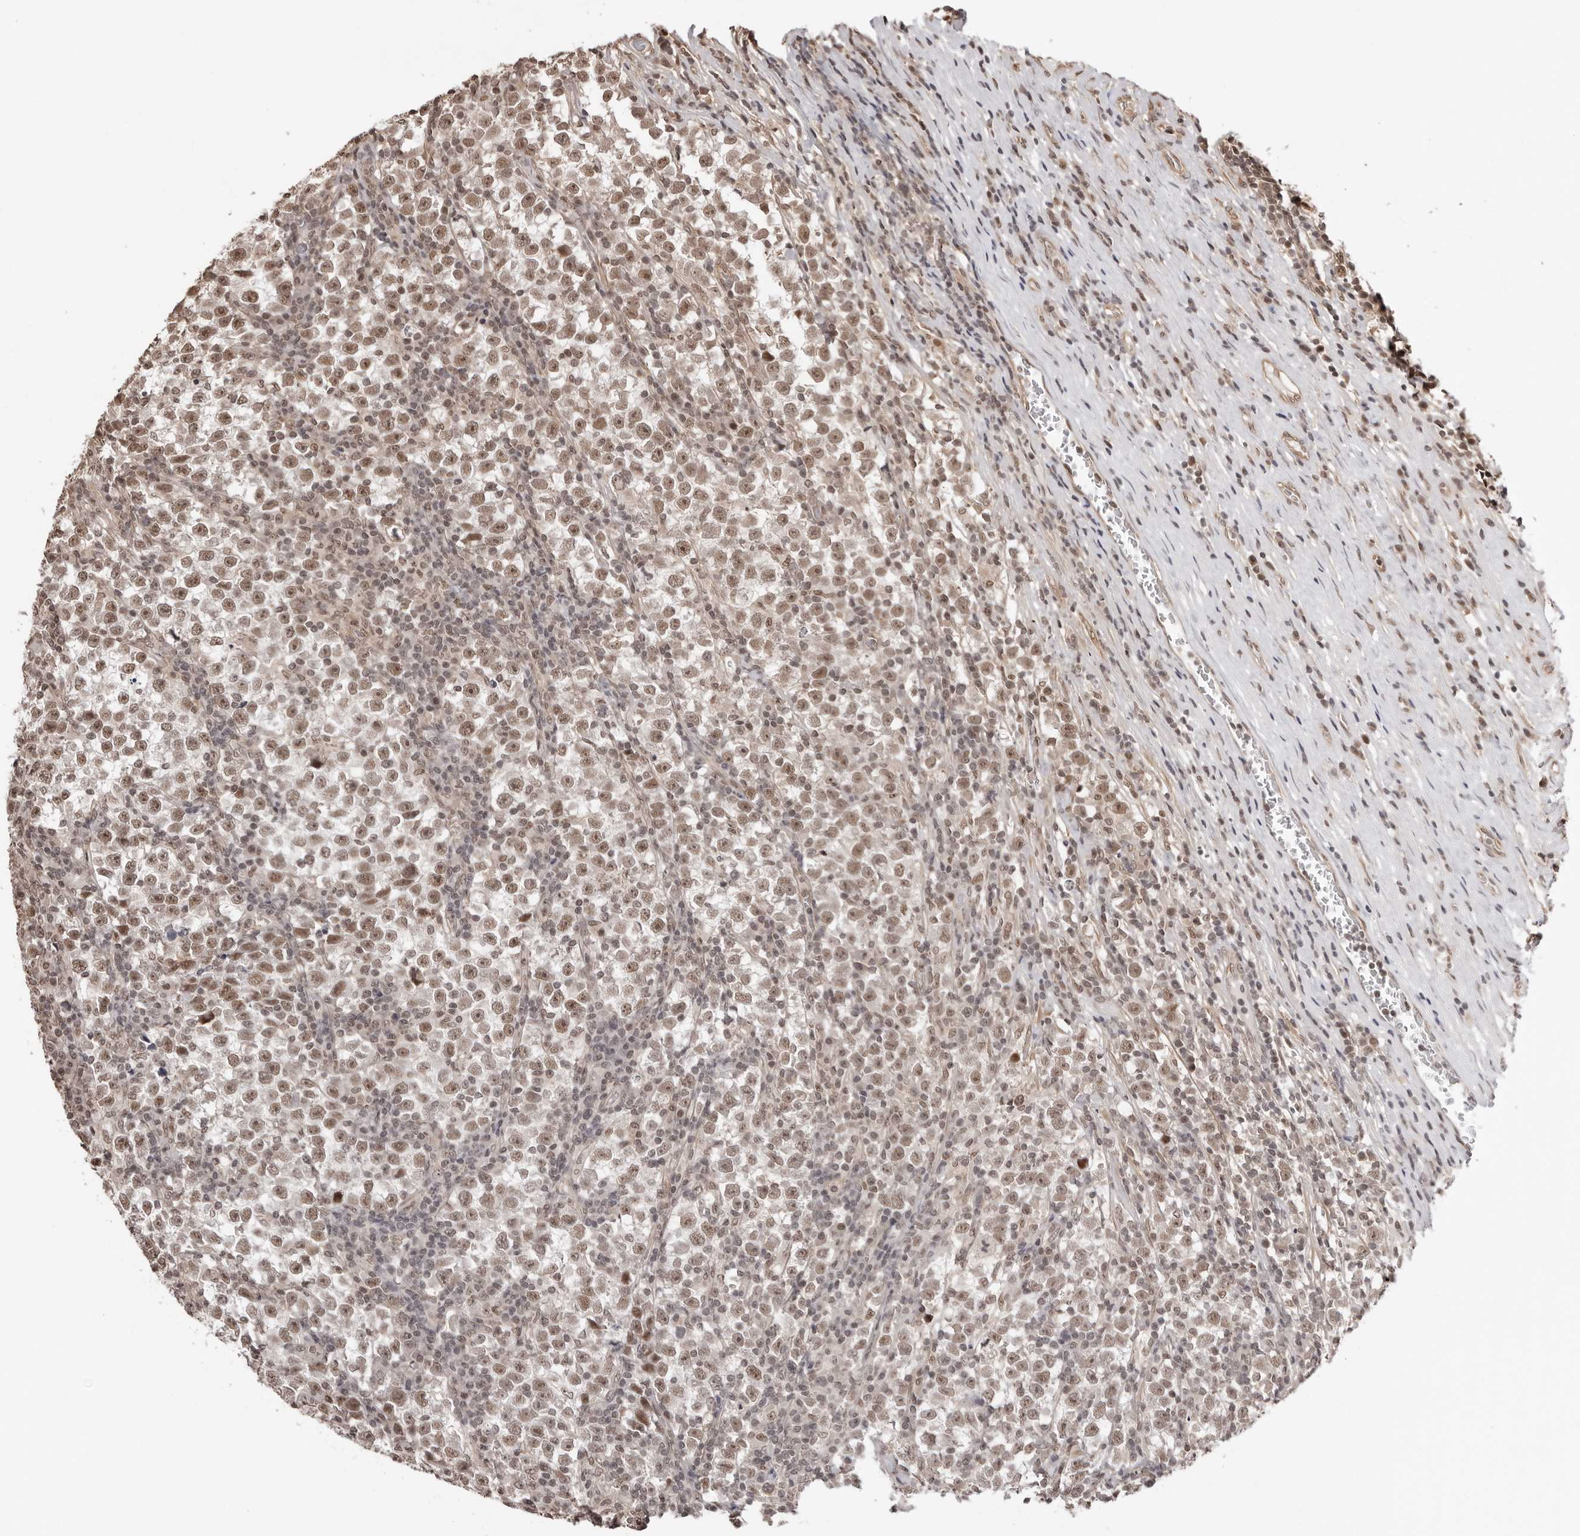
{"staining": {"intensity": "moderate", "quantity": ">75%", "location": "nuclear"}, "tissue": "testis cancer", "cell_type": "Tumor cells", "image_type": "cancer", "snomed": [{"axis": "morphology", "description": "Normal tissue, NOS"}, {"axis": "morphology", "description": "Seminoma, NOS"}, {"axis": "topography", "description": "Testis"}], "caption": "Immunohistochemistry (DAB (3,3'-diaminobenzidine)) staining of human testis seminoma displays moderate nuclear protein staining in about >75% of tumor cells. (Brightfield microscopy of DAB IHC at high magnification).", "gene": "SDE2", "patient": {"sex": "male", "age": 43}}